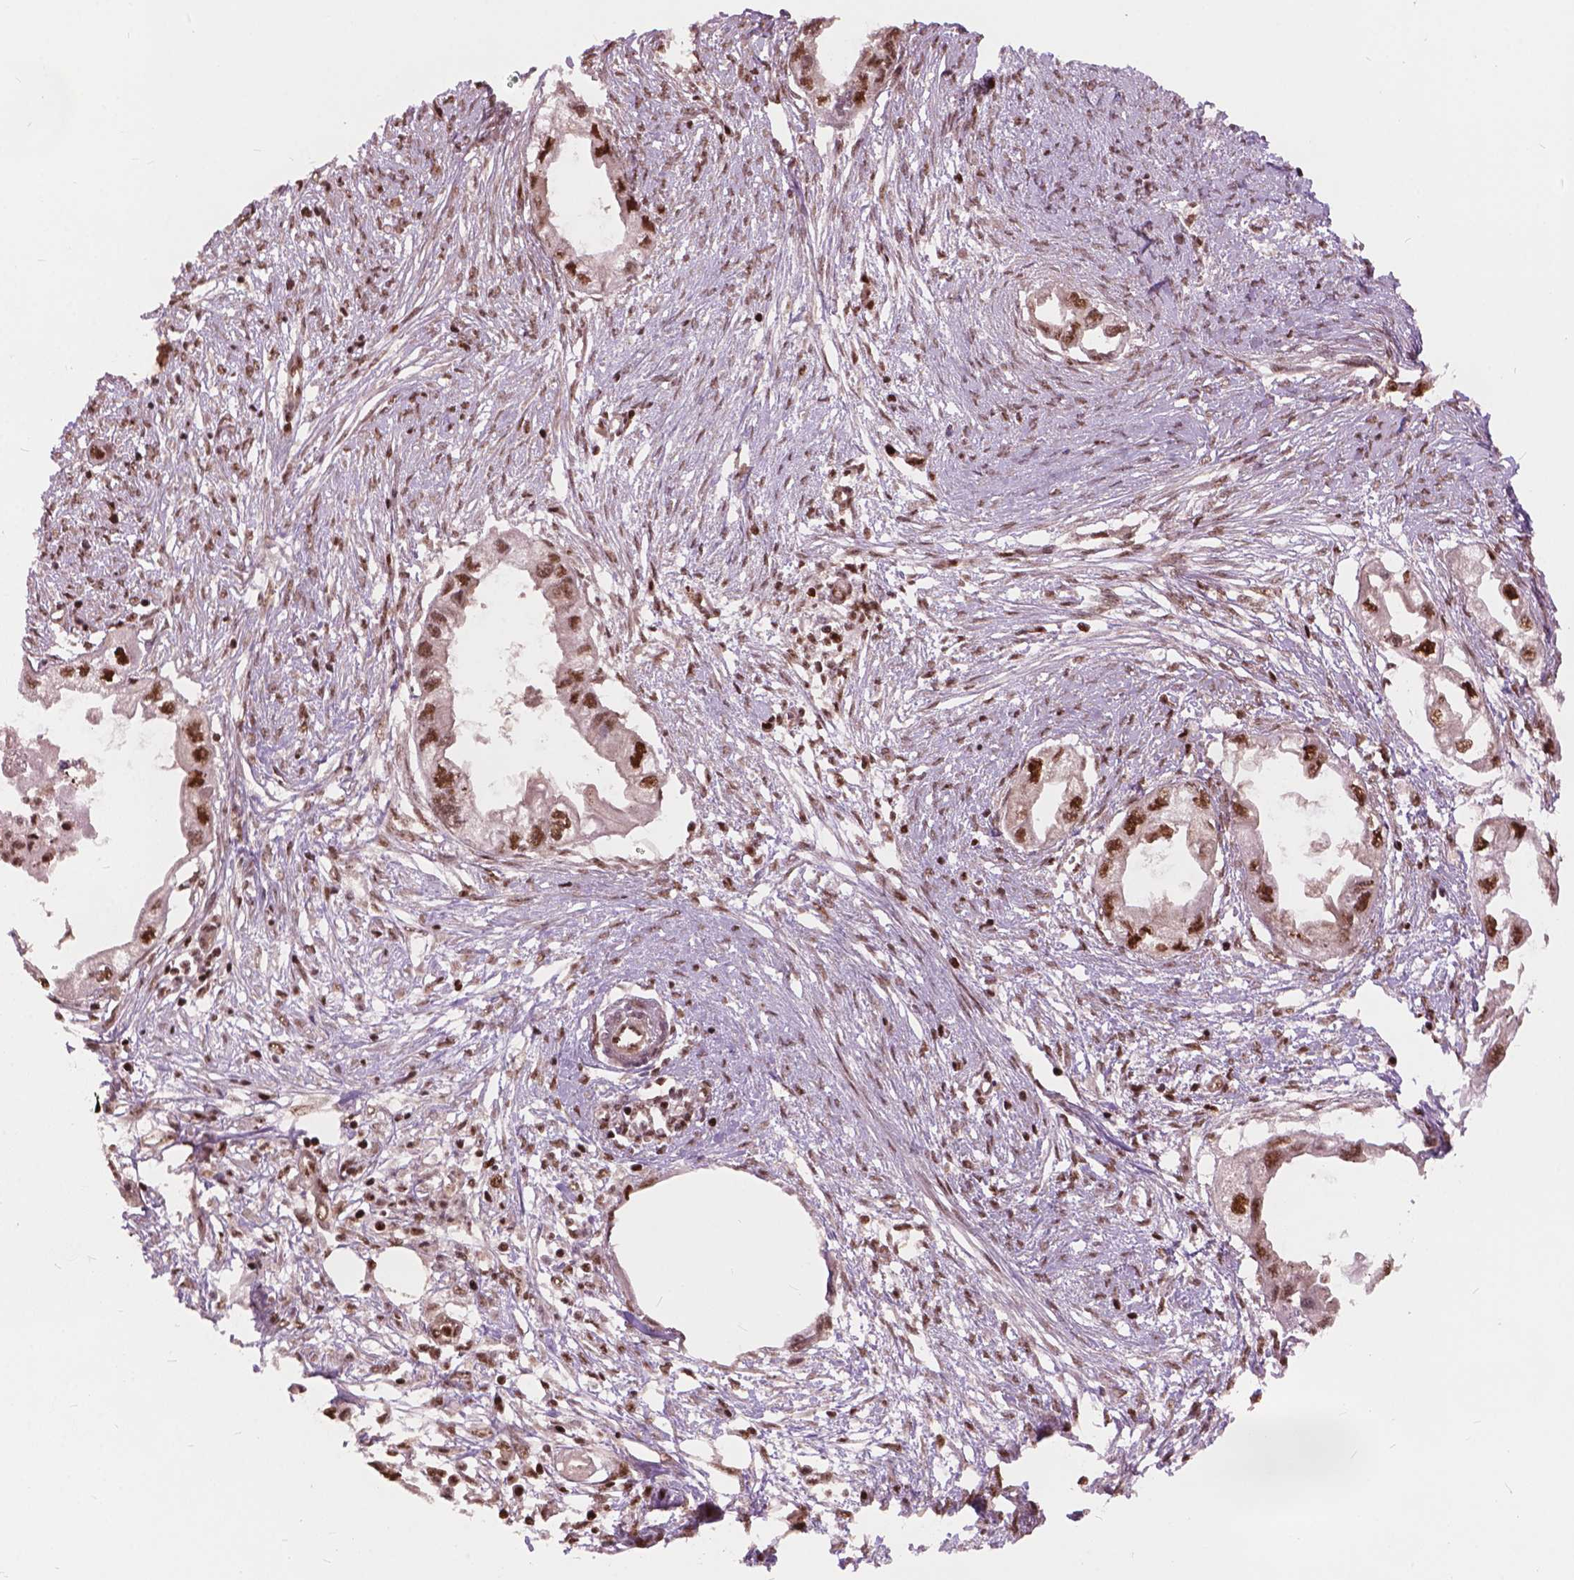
{"staining": {"intensity": "strong", "quantity": ">75%", "location": "nuclear"}, "tissue": "endometrial cancer", "cell_type": "Tumor cells", "image_type": "cancer", "snomed": [{"axis": "morphology", "description": "Adenocarcinoma, NOS"}, {"axis": "morphology", "description": "Adenocarcinoma, metastatic, NOS"}, {"axis": "topography", "description": "Adipose tissue"}, {"axis": "topography", "description": "Endometrium"}], "caption": "Endometrial adenocarcinoma stained for a protein shows strong nuclear positivity in tumor cells.", "gene": "ANP32B", "patient": {"sex": "female", "age": 67}}